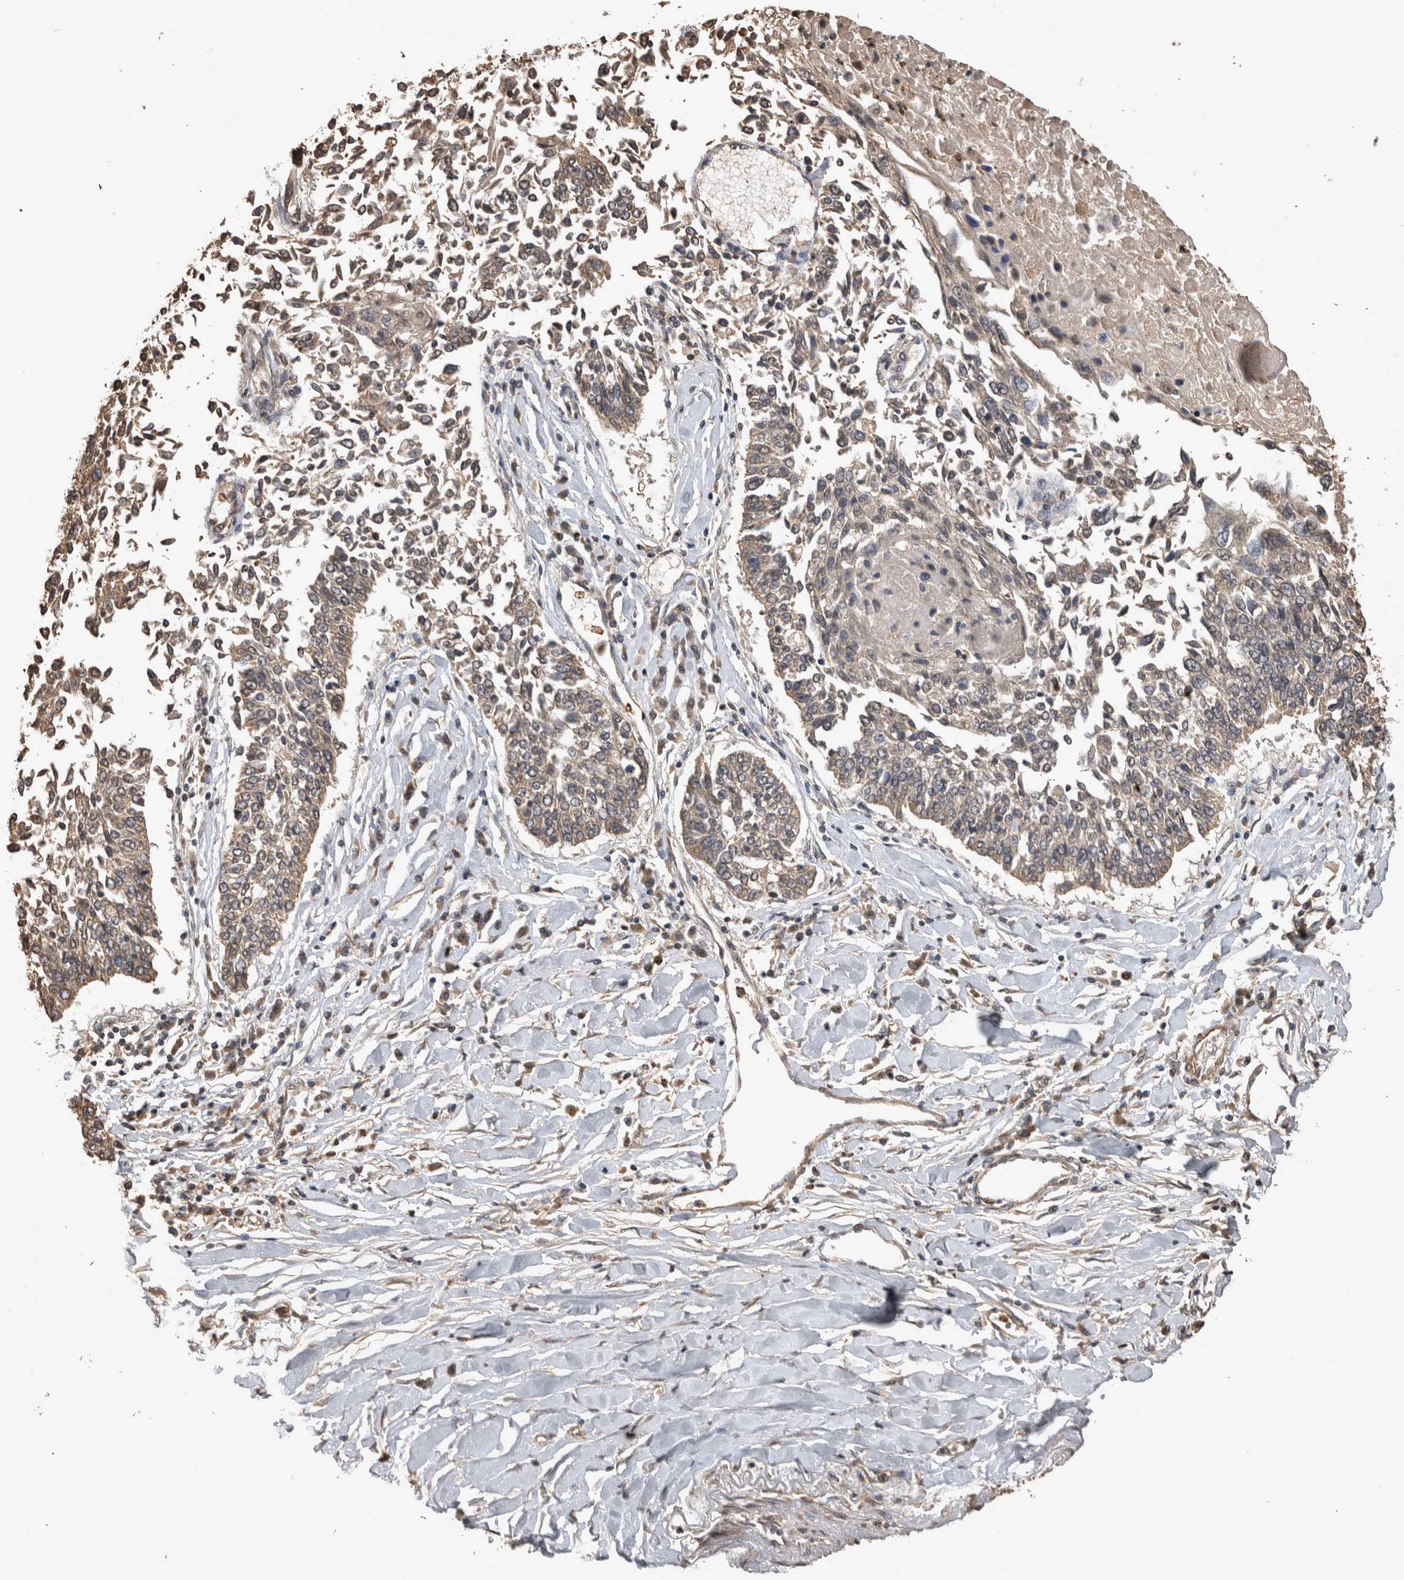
{"staining": {"intensity": "weak", "quantity": ">75%", "location": "cytoplasmic/membranous"}, "tissue": "lung cancer", "cell_type": "Tumor cells", "image_type": "cancer", "snomed": [{"axis": "morphology", "description": "Normal tissue, NOS"}, {"axis": "morphology", "description": "Squamous cell carcinoma, NOS"}, {"axis": "topography", "description": "Cartilage tissue"}, {"axis": "topography", "description": "Bronchus"}, {"axis": "topography", "description": "Lung"}, {"axis": "topography", "description": "Peripheral nerve tissue"}], "caption": "Immunohistochemical staining of human lung cancer (squamous cell carcinoma) shows low levels of weak cytoplasmic/membranous protein expression in approximately >75% of tumor cells. Immunohistochemistry stains the protein in brown and the nuclei are stained blue.", "gene": "SOCS5", "patient": {"sex": "female", "age": 49}}